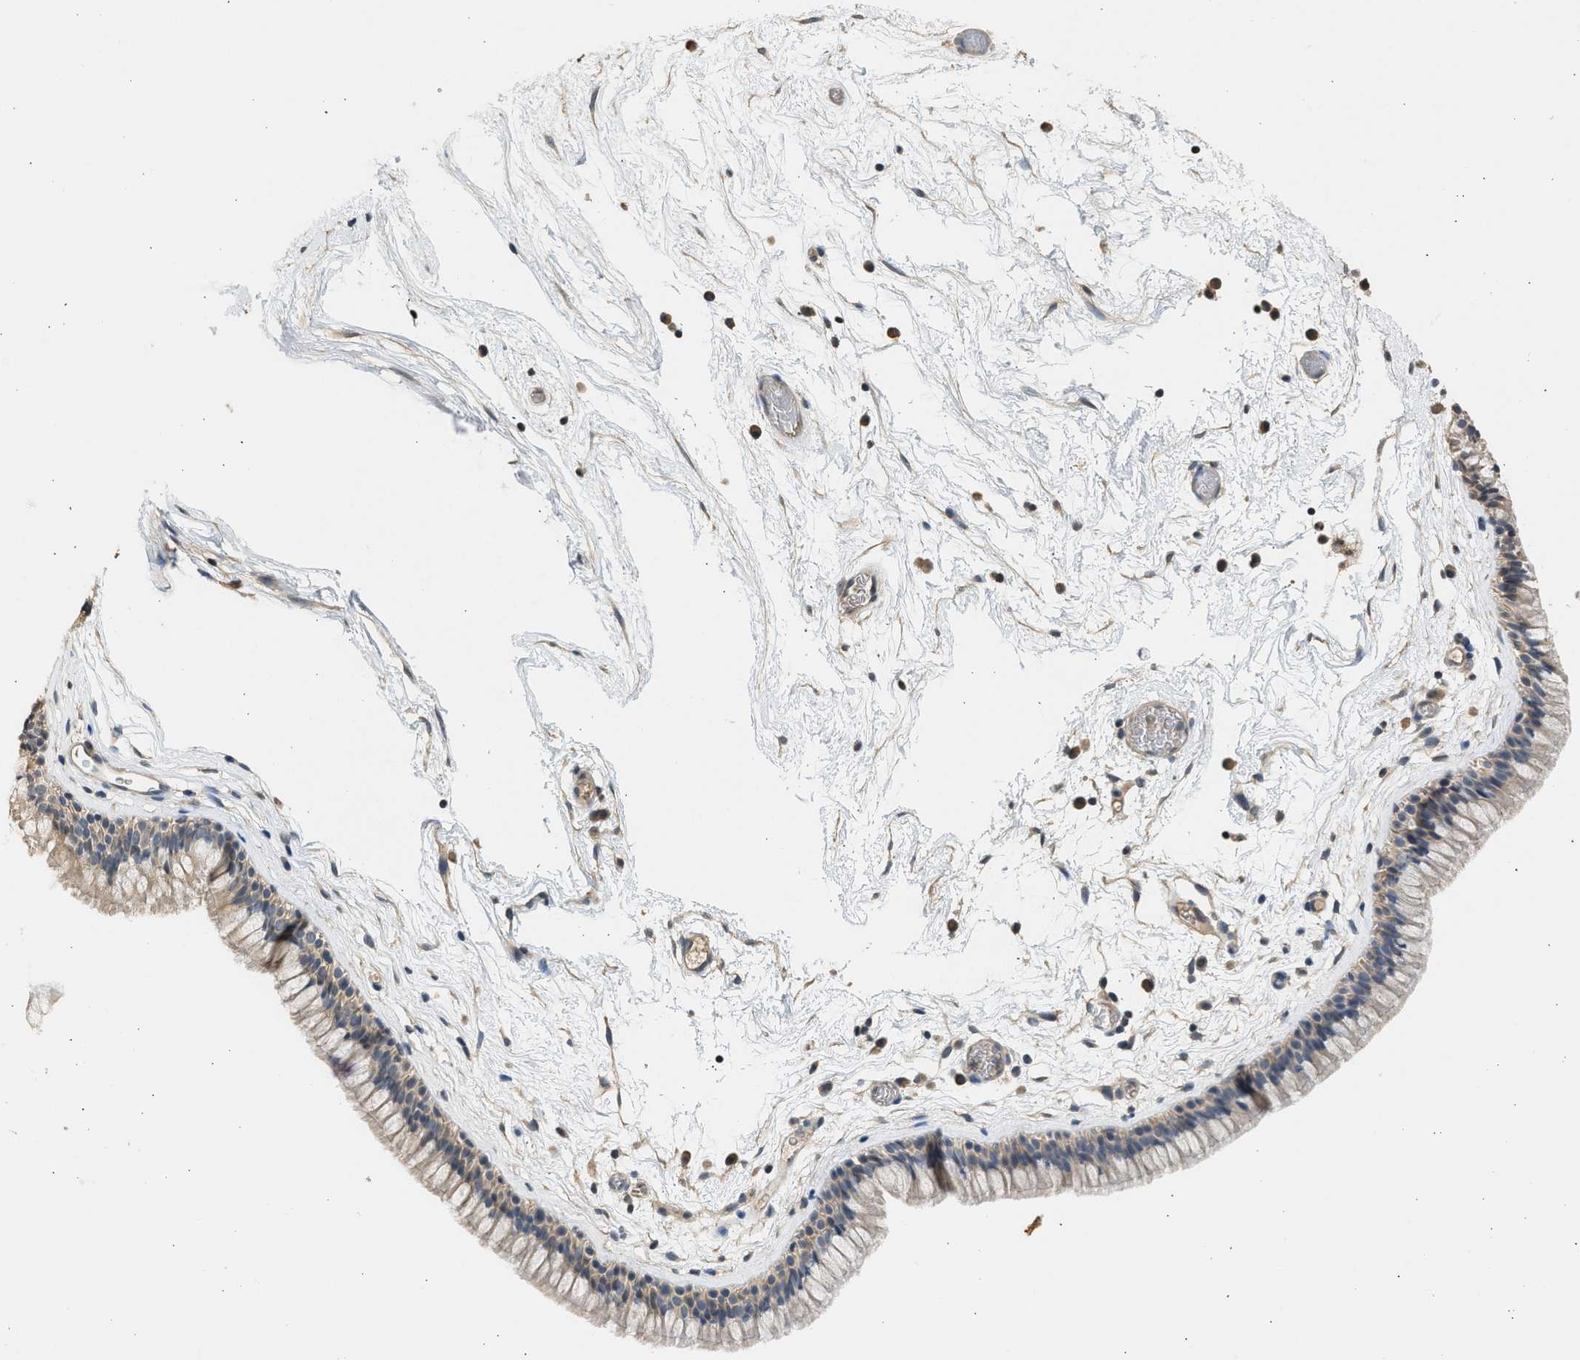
{"staining": {"intensity": "weak", "quantity": ">75%", "location": "cytoplasmic/membranous"}, "tissue": "nasopharynx", "cell_type": "Respiratory epithelial cells", "image_type": "normal", "snomed": [{"axis": "morphology", "description": "Normal tissue, NOS"}, {"axis": "morphology", "description": "Inflammation, NOS"}, {"axis": "topography", "description": "Nasopharynx"}], "caption": "Normal nasopharynx reveals weak cytoplasmic/membranous staining in approximately >75% of respiratory epithelial cells, visualized by immunohistochemistry.", "gene": "SULT2A1", "patient": {"sex": "male", "age": 48}}